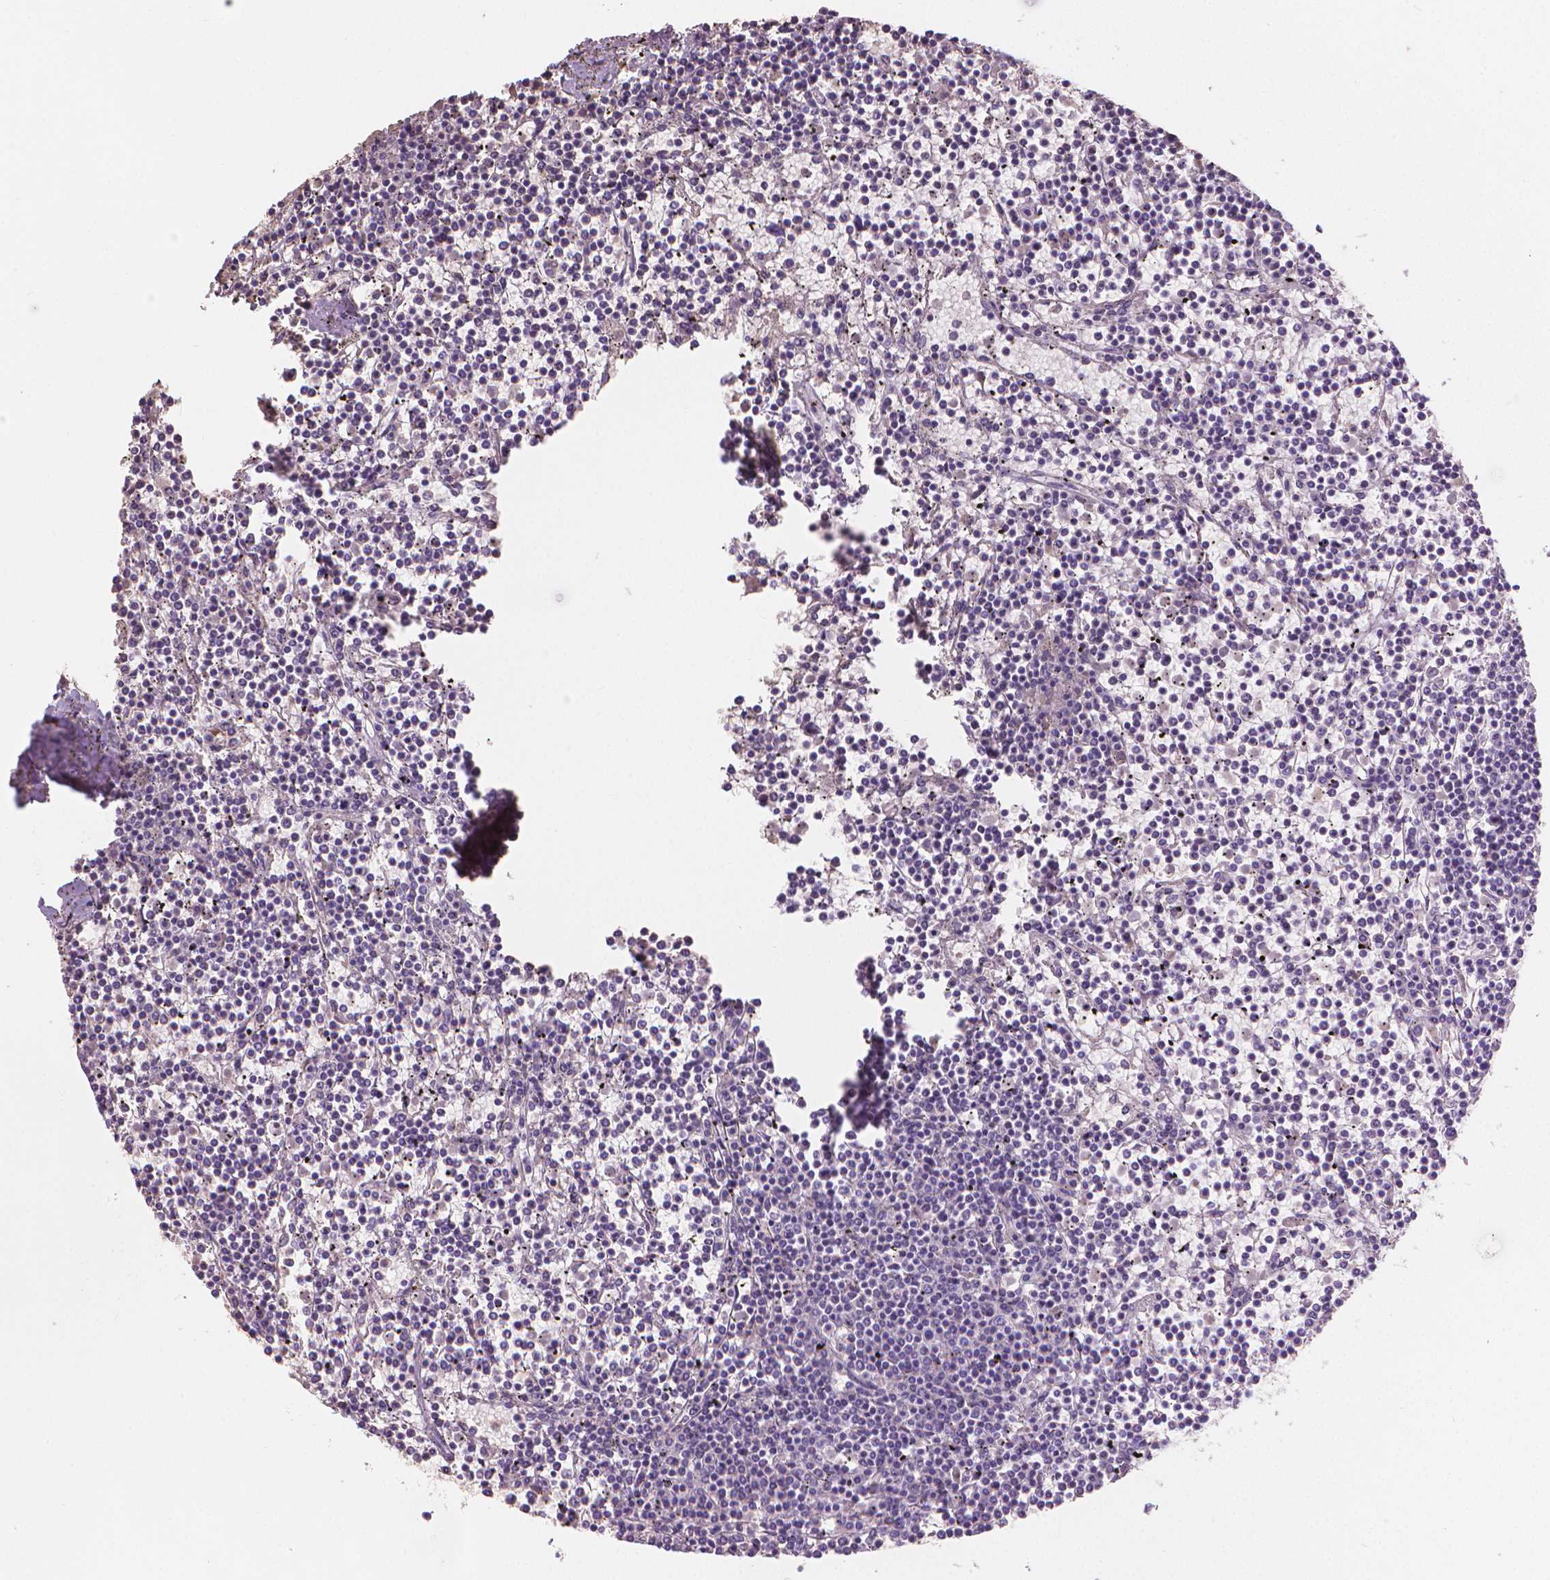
{"staining": {"intensity": "negative", "quantity": "none", "location": "none"}, "tissue": "lymphoma", "cell_type": "Tumor cells", "image_type": "cancer", "snomed": [{"axis": "morphology", "description": "Malignant lymphoma, non-Hodgkin's type, Low grade"}, {"axis": "topography", "description": "Spleen"}], "caption": "Immunohistochemistry (IHC) of lymphoma demonstrates no positivity in tumor cells.", "gene": "CABCOCO1", "patient": {"sex": "female", "age": 19}}